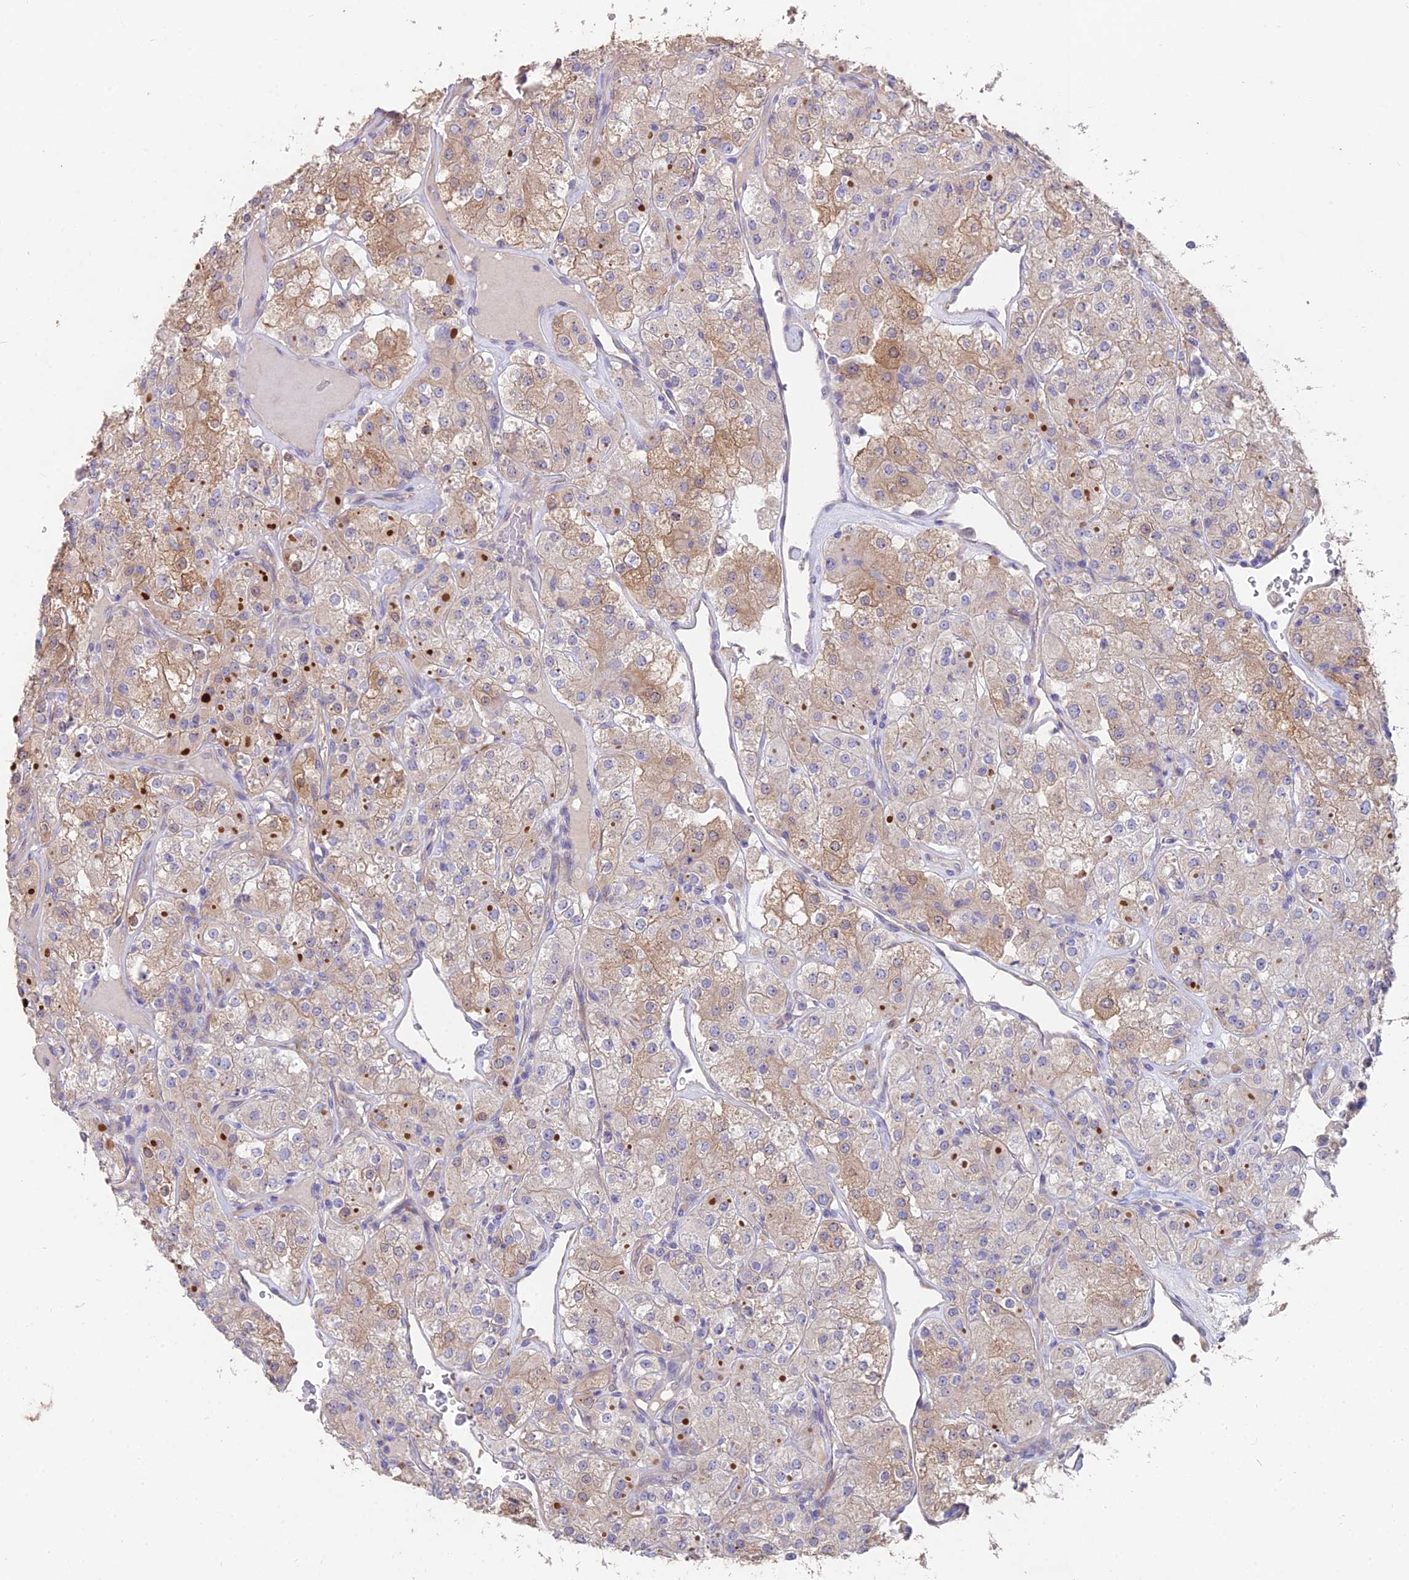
{"staining": {"intensity": "moderate", "quantity": "25%-75%", "location": "cytoplasmic/membranous"}, "tissue": "renal cancer", "cell_type": "Tumor cells", "image_type": "cancer", "snomed": [{"axis": "morphology", "description": "Adenocarcinoma, NOS"}, {"axis": "topography", "description": "Kidney"}], "caption": "Human renal cancer stained for a protein (brown) reveals moderate cytoplasmic/membranous positive positivity in approximately 25%-75% of tumor cells.", "gene": "FAM168B", "patient": {"sex": "male", "age": 77}}